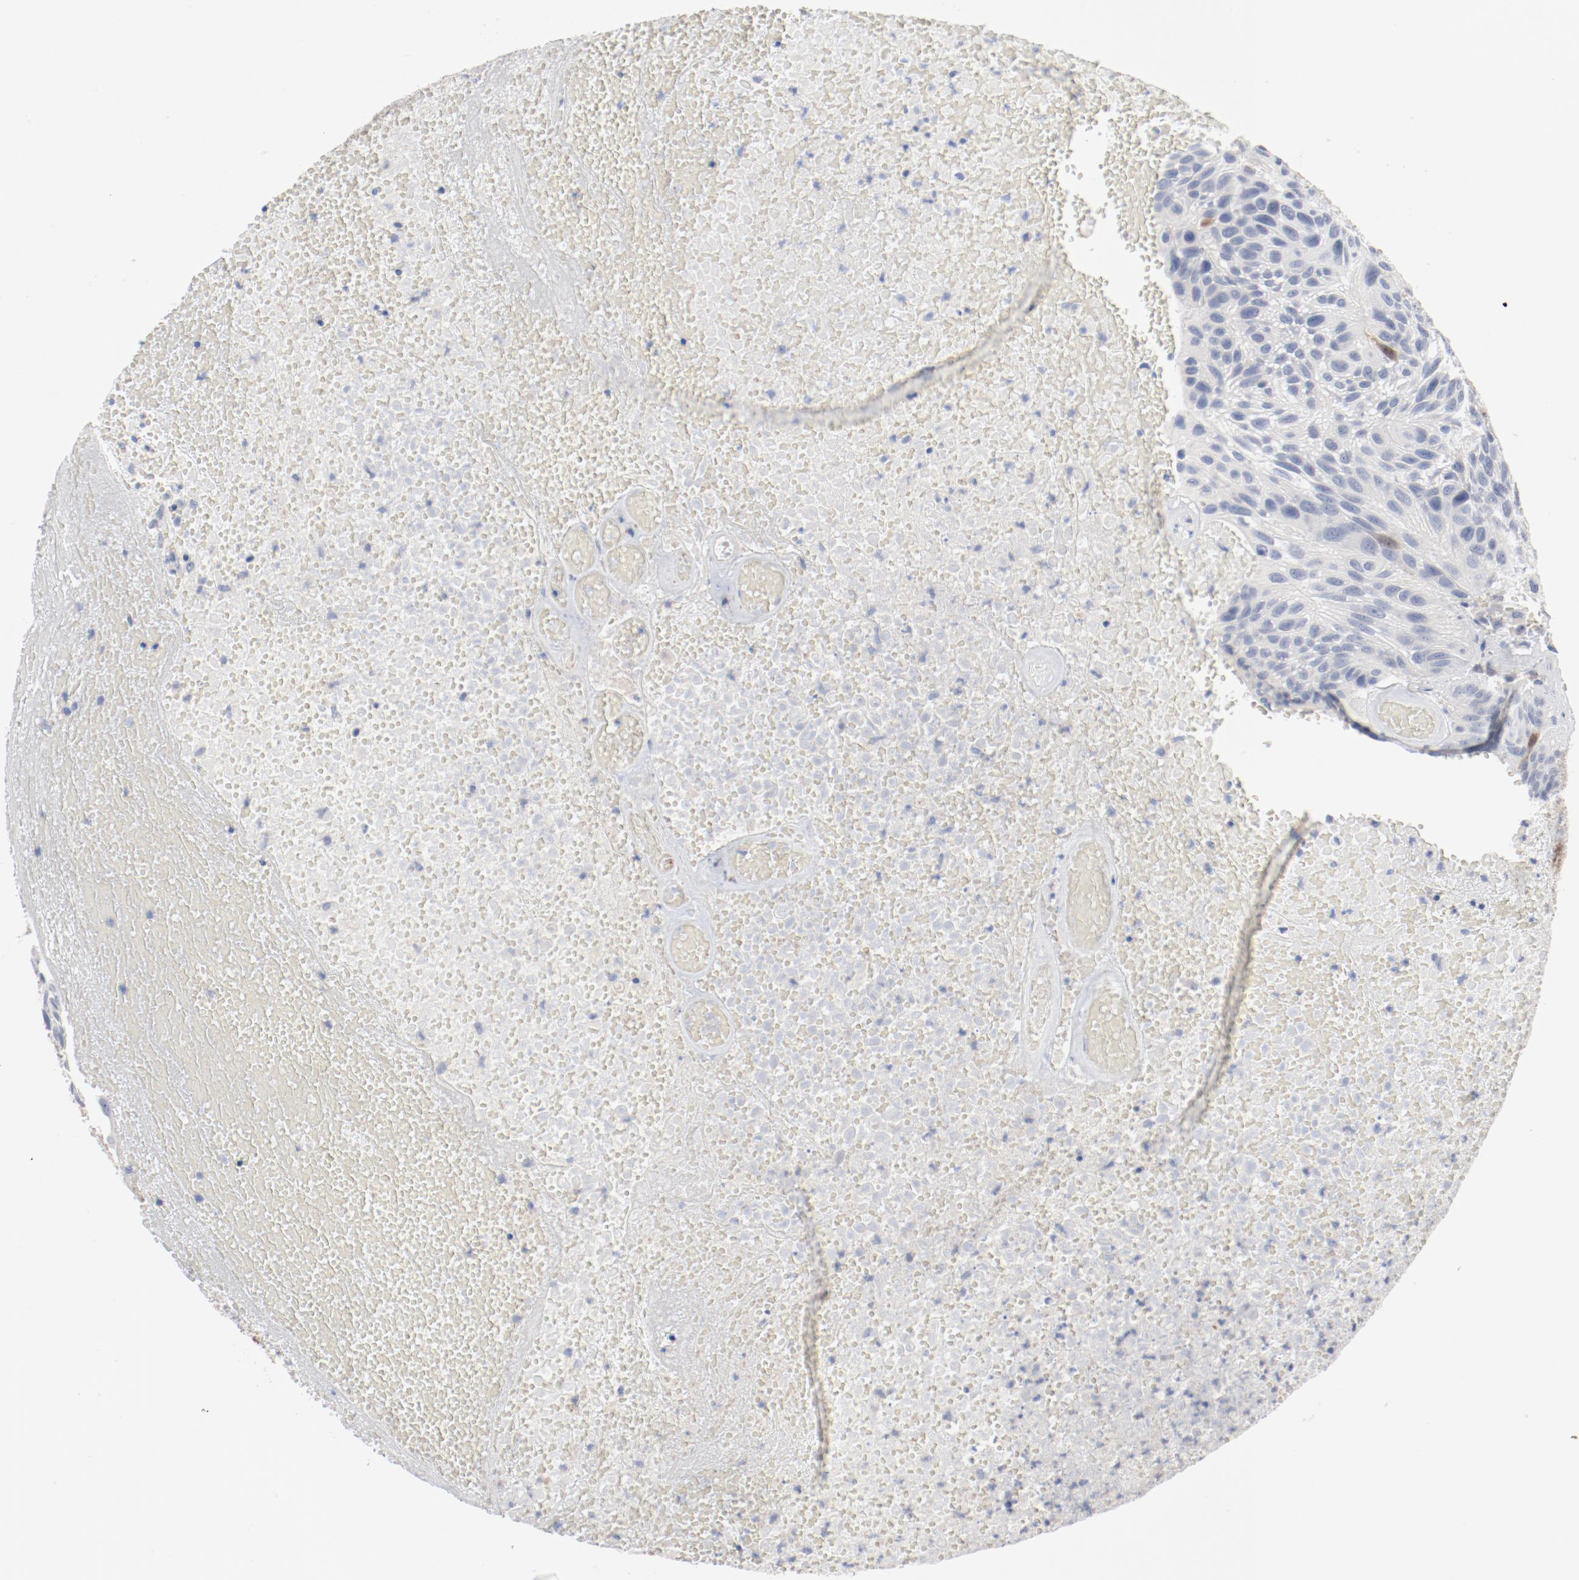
{"staining": {"intensity": "moderate", "quantity": "25%-75%", "location": "cytoplasmic/membranous,nuclear"}, "tissue": "urothelial cancer", "cell_type": "Tumor cells", "image_type": "cancer", "snomed": [{"axis": "morphology", "description": "Urothelial carcinoma, High grade"}, {"axis": "topography", "description": "Urinary bladder"}], "caption": "Protein staining by immunohistochemistry (IHC) reveals moderate cytoplasmic/membranous and nuclear expression in approximately 25%-75% of tumor cells in urothelial cancer.", "gene": "CDK1", "patient": {"sex": "male", "age": 66}}